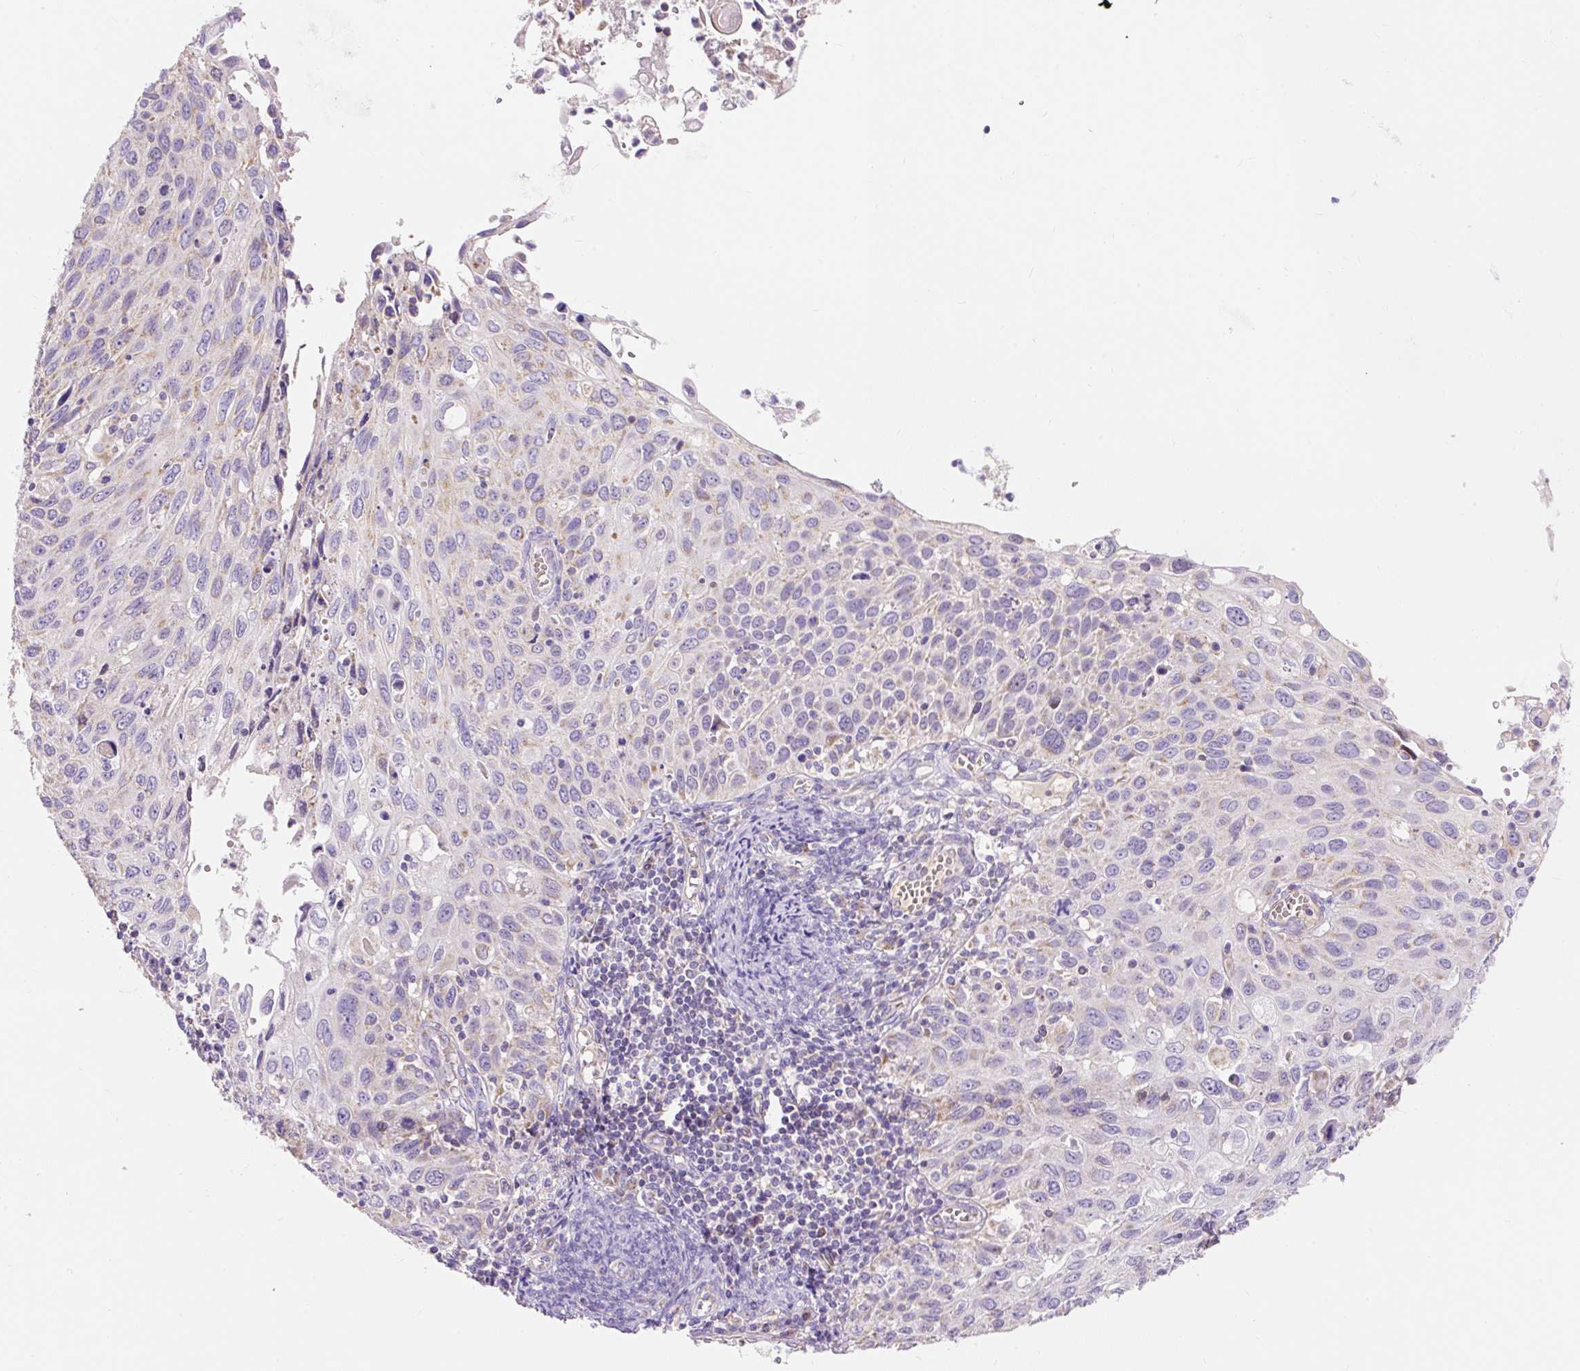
{"staining": {"intensity": "negative", "quantity": "none", "location": "none"}, "tissue": "cervical cancer", "cell_type": "Tumor cells", "image_type": "cancer", "snomed": [{"axis": "morphology", "description": "Squamous cell carcinoma, NOS"}, {"axis": "topography", "description": "Cervix"}], "caption": "IHC image of human cervical squamous cell carcinoma stained for a protein (brown), which shows no staining in tumor cells. (DAB immunohistochemistry with hematoxylin counter stain).", "gene": "PMAIP1", "patient": {"sex": "female", "age": 70}}